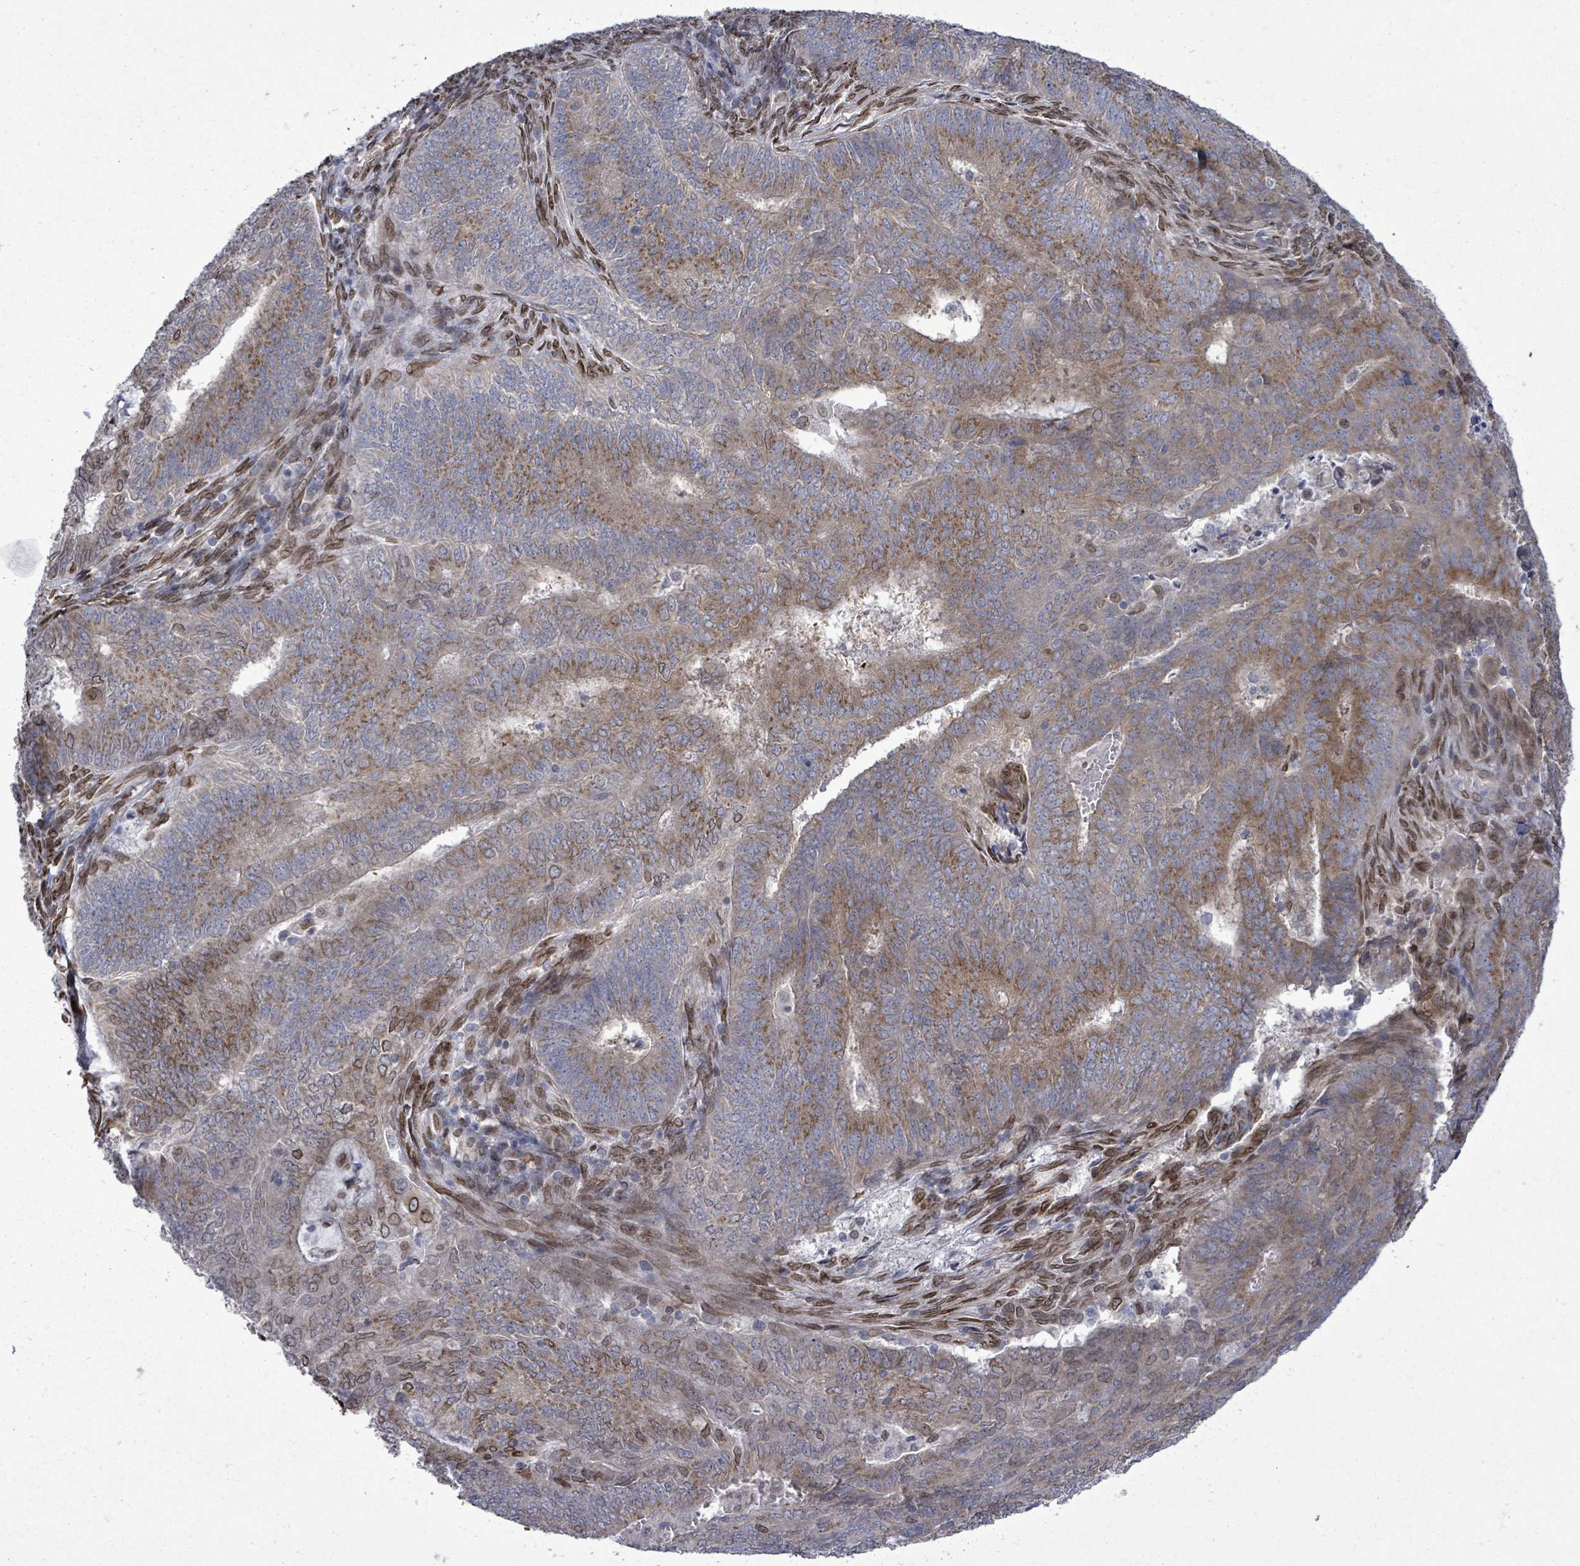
{"staining": {"intensity": "moderate", "quantity": ">75%", "location": "cytoplasmic/membranous"}, "tissue": "endometrial cancer", "cell_type": "Tumor cells", "image_type": "cancer", "snomed": [{"axis": "morphology", "description": "Adenocarcinoma, NOS"}, {"axis": "topography", "description": "Endometrium"}], "caption": "DAB (3,3'-diaminobenzidine) immunohistochemical staining of human endometrial cancer (adenocarcinoma) demonstrates moderate cytoplasmic/membranous protein staining in about >75% of tumor cells.", "gene": "ARFGAP1", "patient": {"sex": "female", "age": 62}}